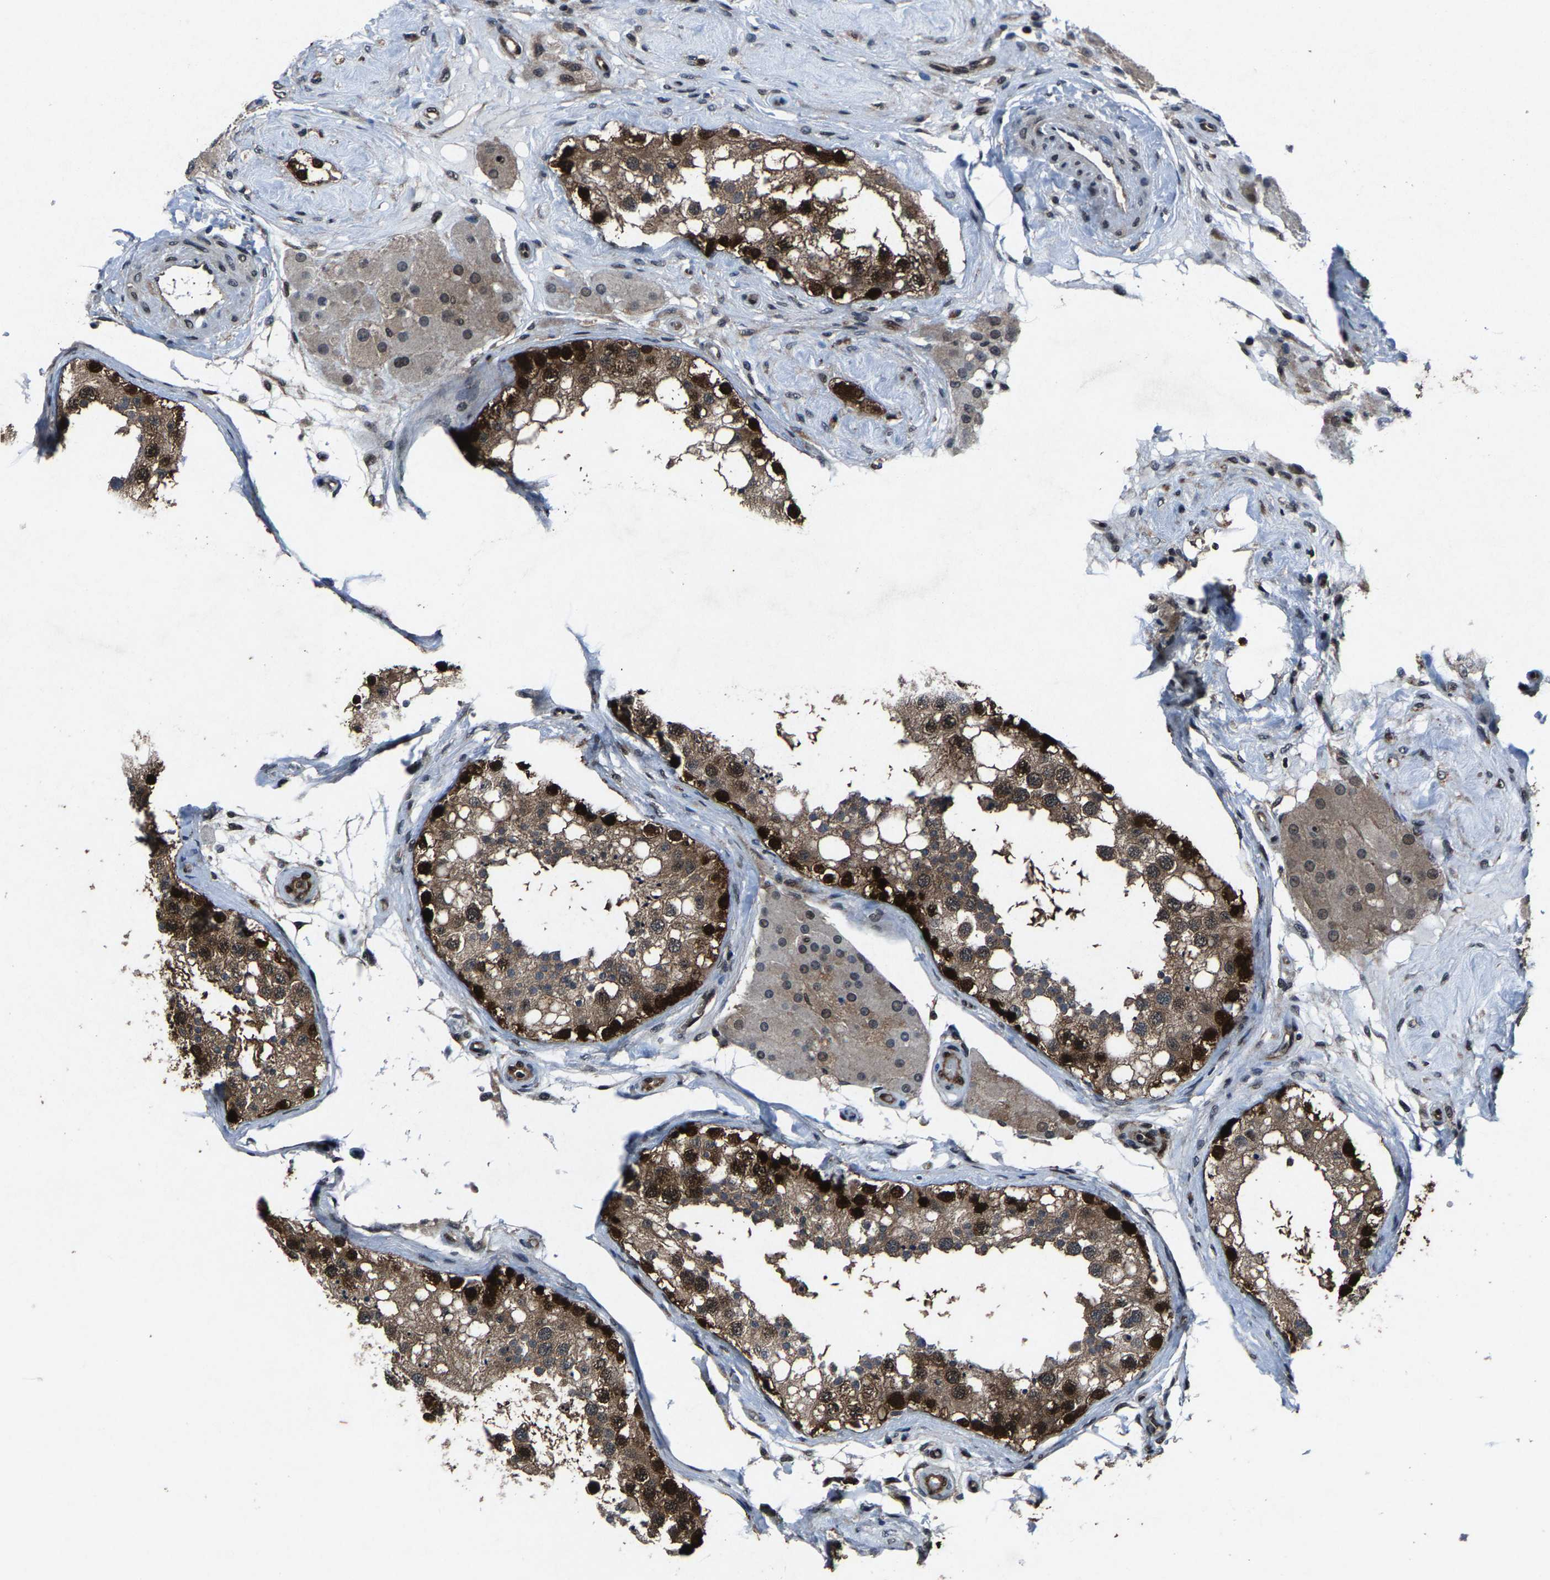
{"staining": {"intensity": "strong", "quantity": "25%-75%", "location": "cytoplasmic/membranous,nuclear"}, "tissue": "testis", "cell_type": "Cells in seminiferous ducts", "image_type": "normal", "snomed": [{"axis": "morphology", "description": "Normal tissue, NOS"}, {"axis": "topography", "description": "Testis"}], "caption": "A high-resolution histopathology image shows immunohistochemistry (IHC) staining of benign testis, which demonstrates strong cytoplasmic/membranous,nuclear positivity in about 25%-75% of cells in seminiferous ducts.", "gene": "ATXN3", "patient": {"sex": "male", "age": 68}}